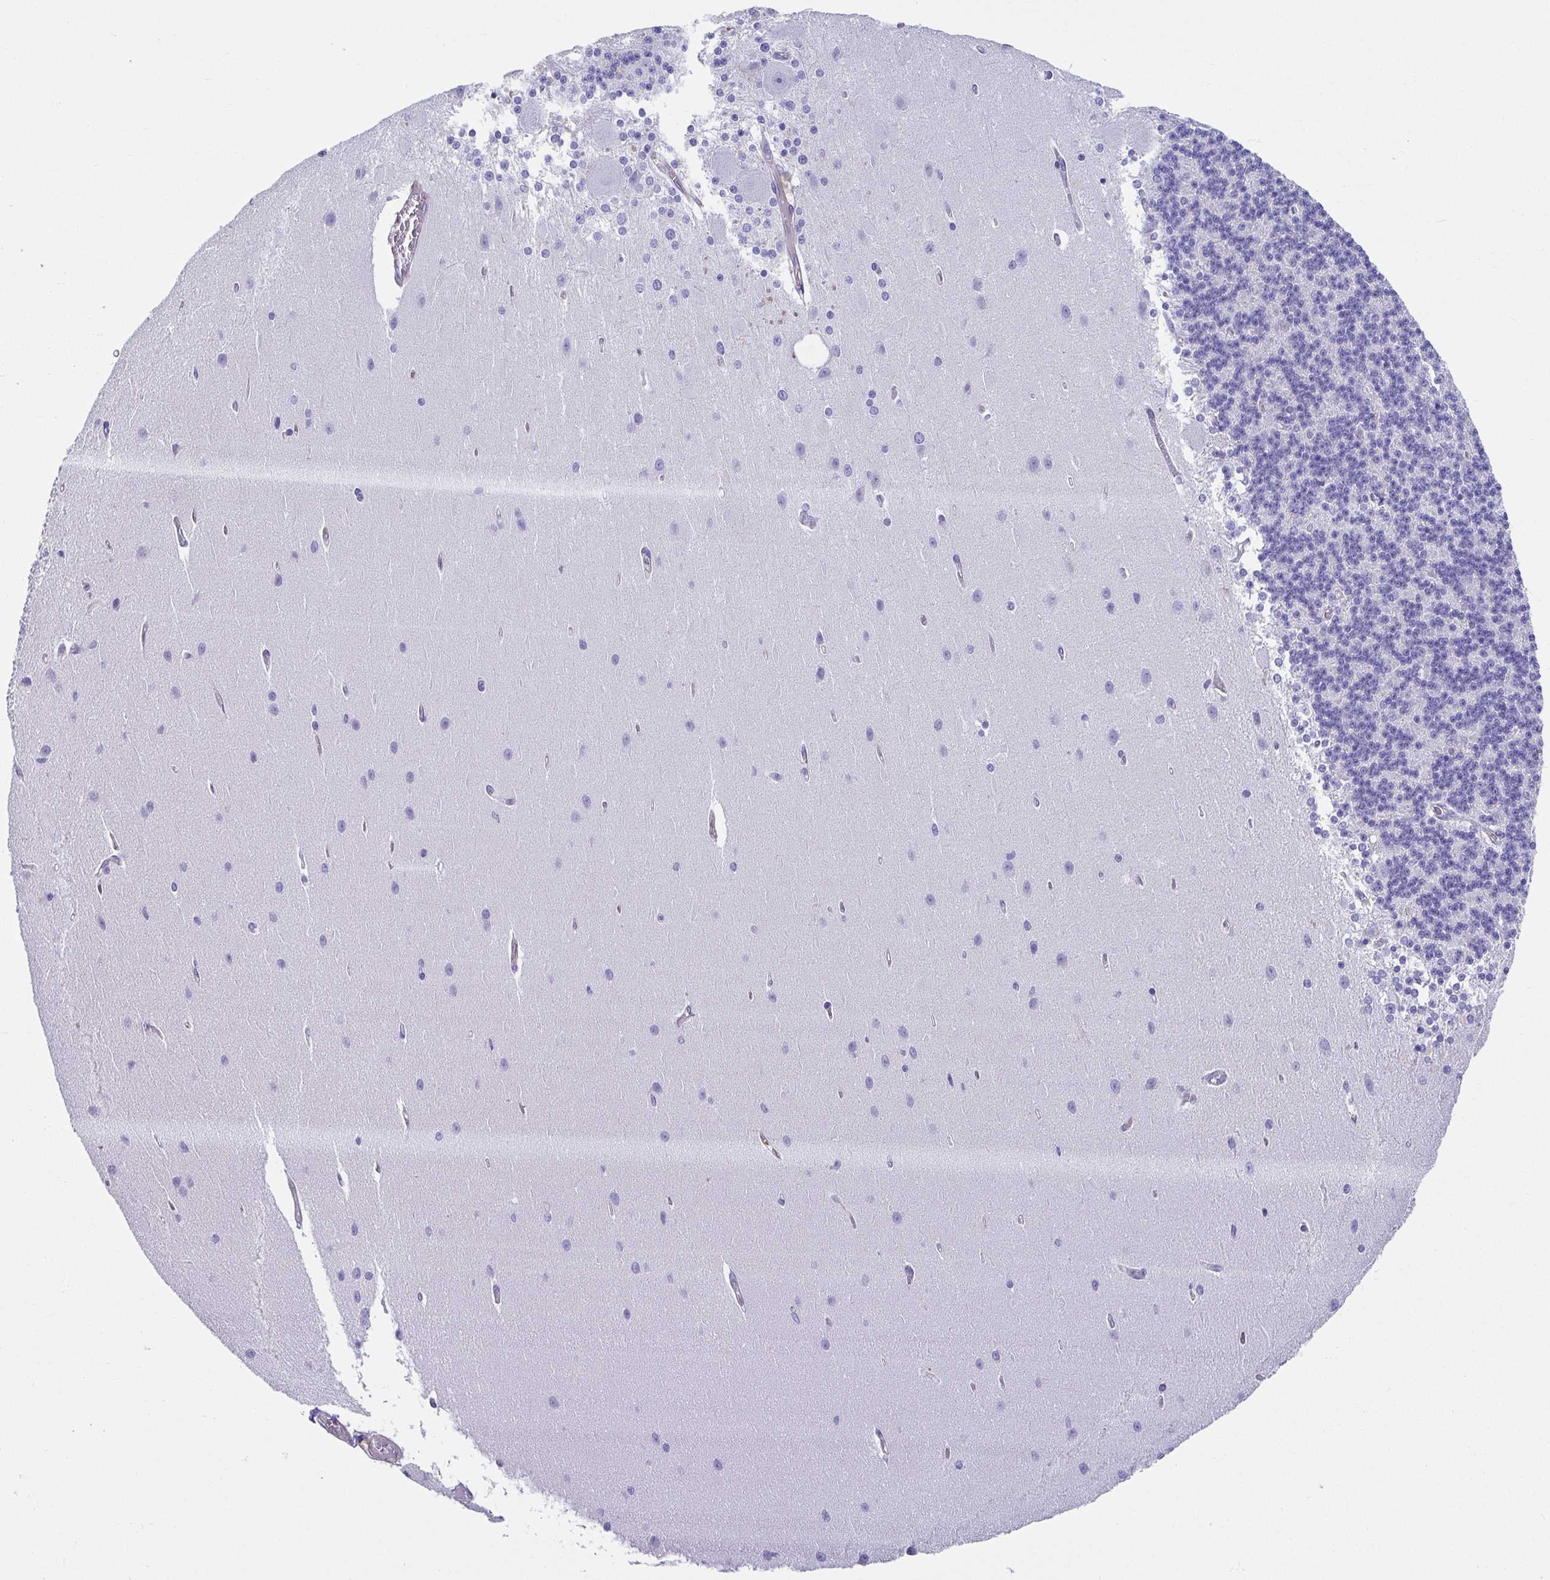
{"staining": {"intensity": "negative", "quantity": "none", "location": "none"}, "tissue": "cerebellum", "cell_type": "Cells in granular layer", "image_type": "normal", "snomed": [{"axis": "morphology", "description": "Normal tissue, NOS"}, {"axis": "topography", "description": "Cerebellum"}], "caption": "Immunohistochemical staining of normal cerebellum displays no significant positivity in cells in granular layer. The staining was performed using DAB (3,3'-diaminobenzidine) to visualize the protein expression in brown, while the nuclei were stained in blue with hematoxylin (Magnification: 20x).", "gene": "TRAM2", "patient": {"sex": "female", "age": 54}}